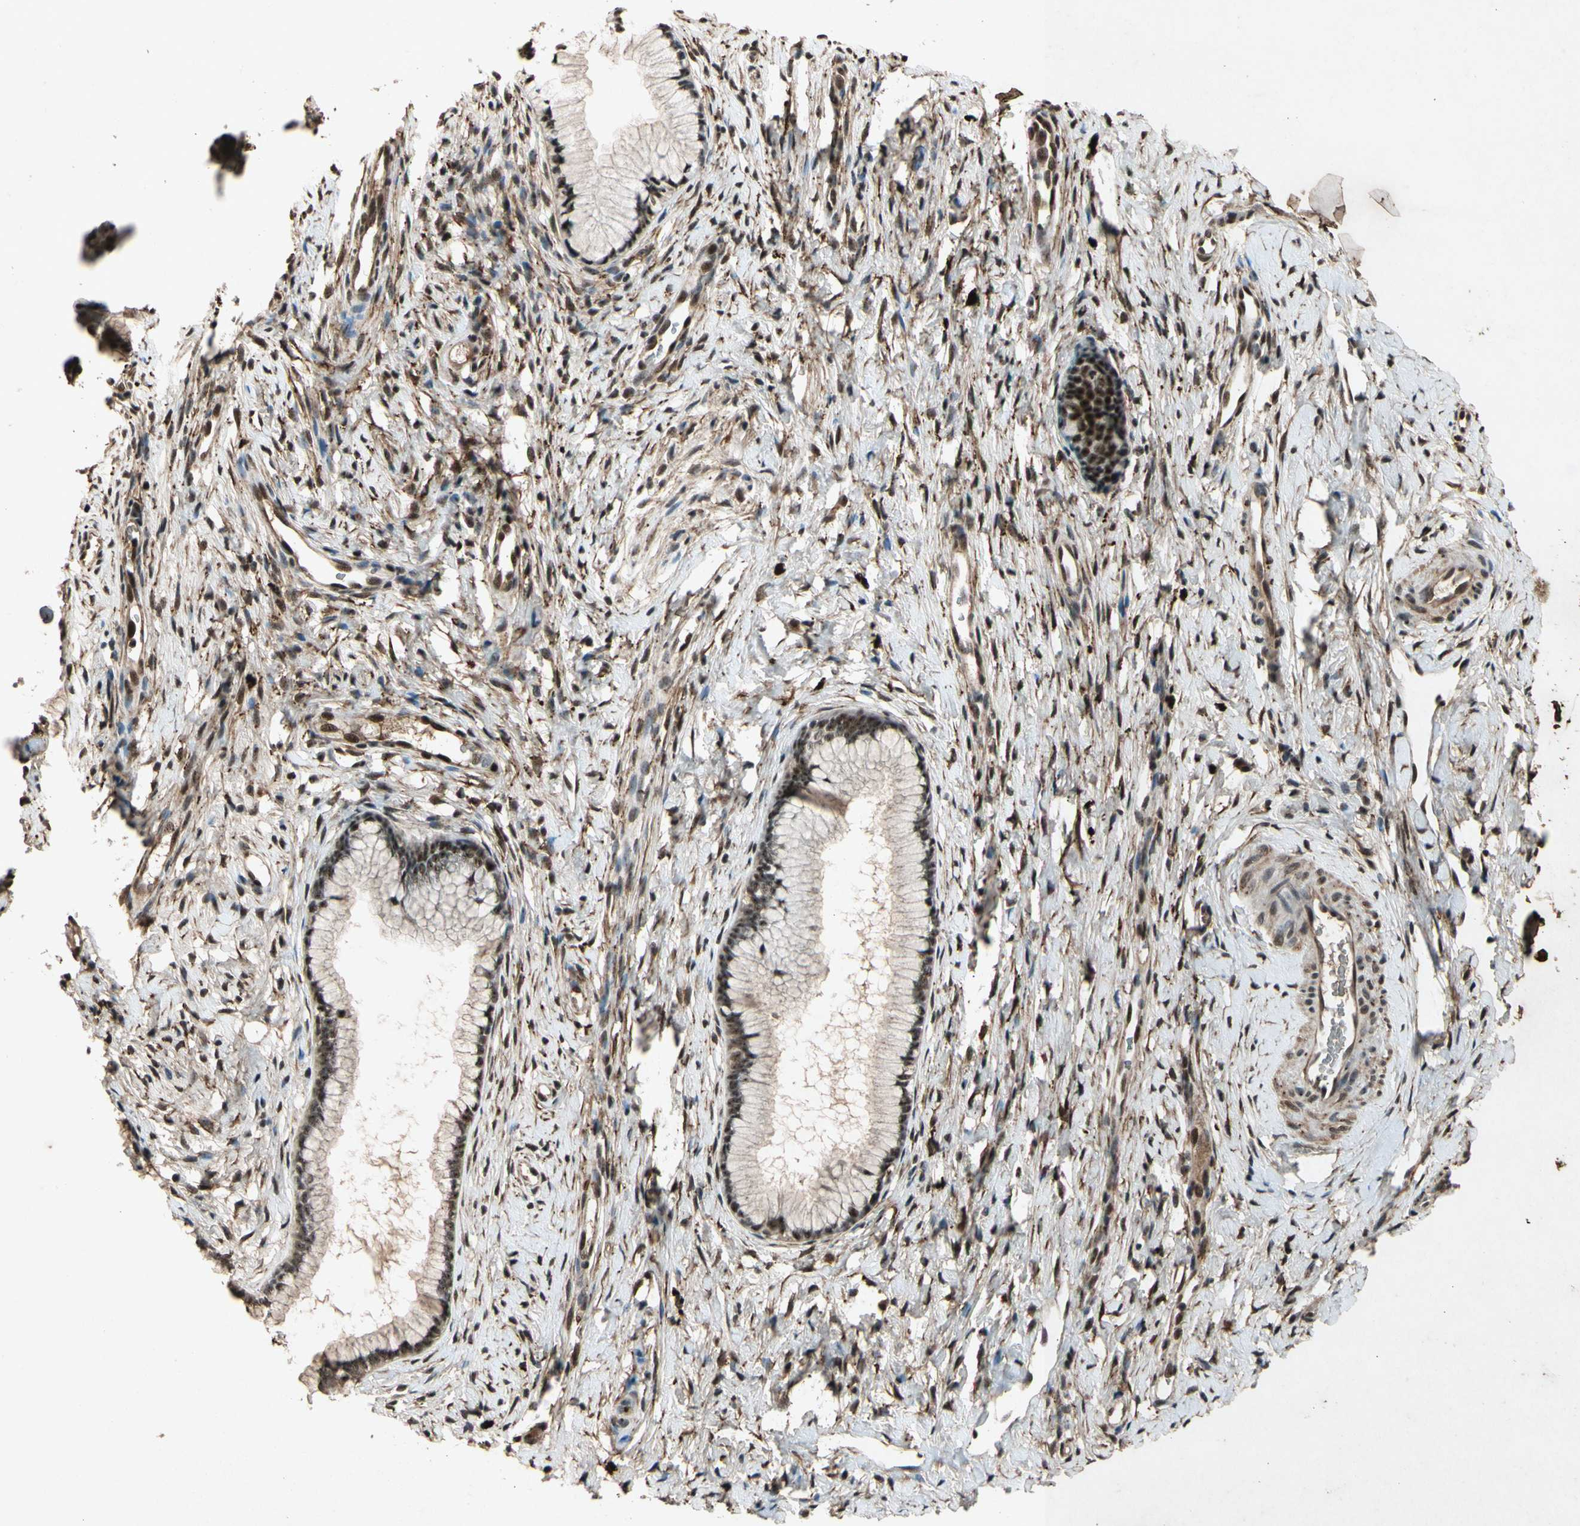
{"staining": {"intensity": "strong", "quantity": ">75%", "location": "nuclear"}, "tissue": "cervix", "cell_type": "Glandular cells", "image_type": "normal", "snomed": [{"axis": "morphology", "description": "Normal tissue, NOS"}, {"axis": "topography", "description": "Cervix"}], "caption": "DAB immunohistochemical staining of benign human cervix reveals strong nuclear protein expression in about >75% of glandular cells.", "gene": "PML", "patient": {"sex": "female", "age": 65}}